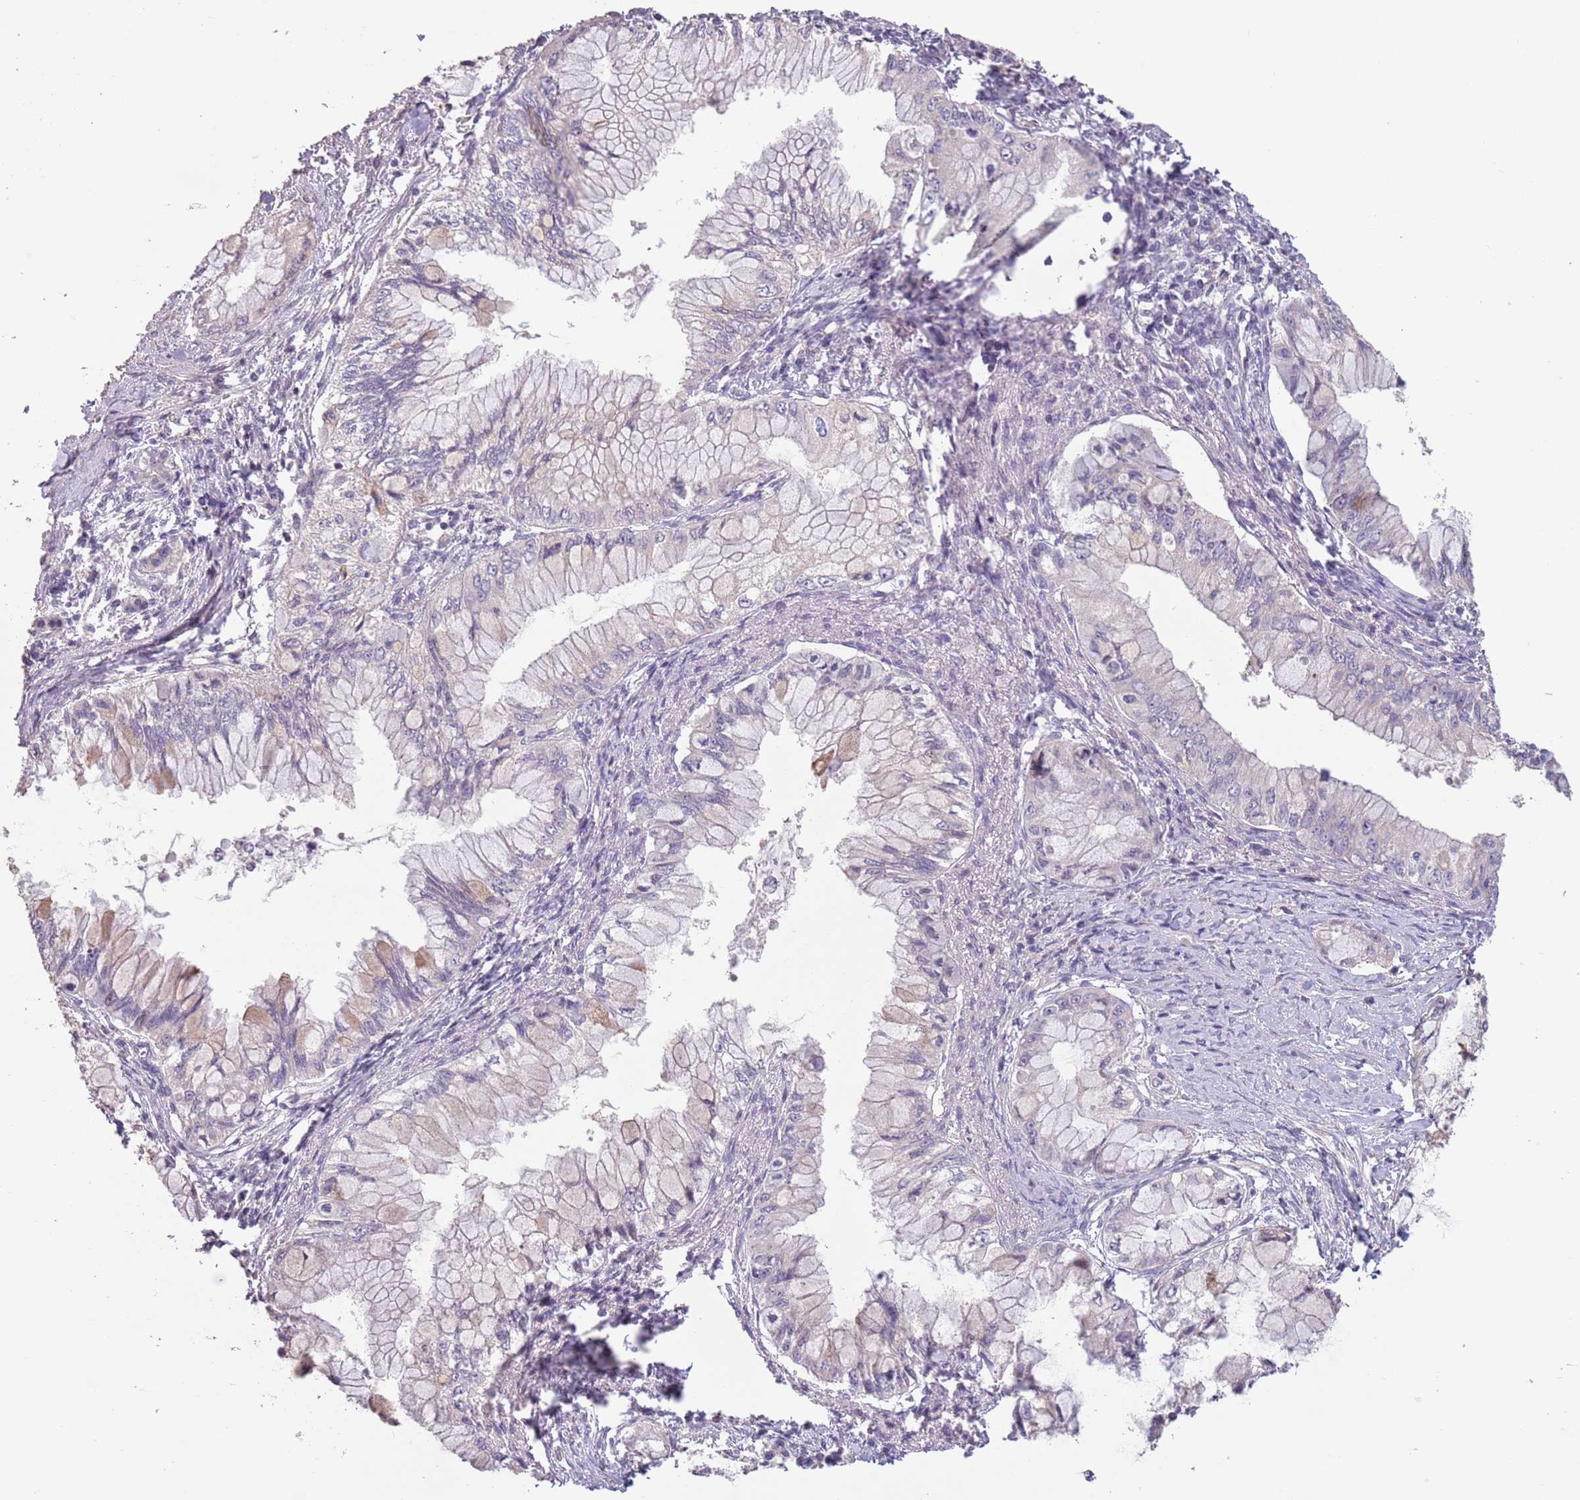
{"staining": {"intensity": "negative", "quantity": "none", "location": "none"}, "tissue": "pancreatic cancer", "cell_type": "Tumor cells", "image_type": "cancer", "snomed": [{"axis": "morphology", "description": "Adenocarcinoma, NOS"}, {"axis": "topography", "description": "Pancreas"}], "caption": "High power microscopy image of an immunohistochemistry histopathology image of pancreatic cancer, revealing no significant staining in tumor cells.", "gene": "MBD3L1", "patient": {"sex": "male", "age": 48}}